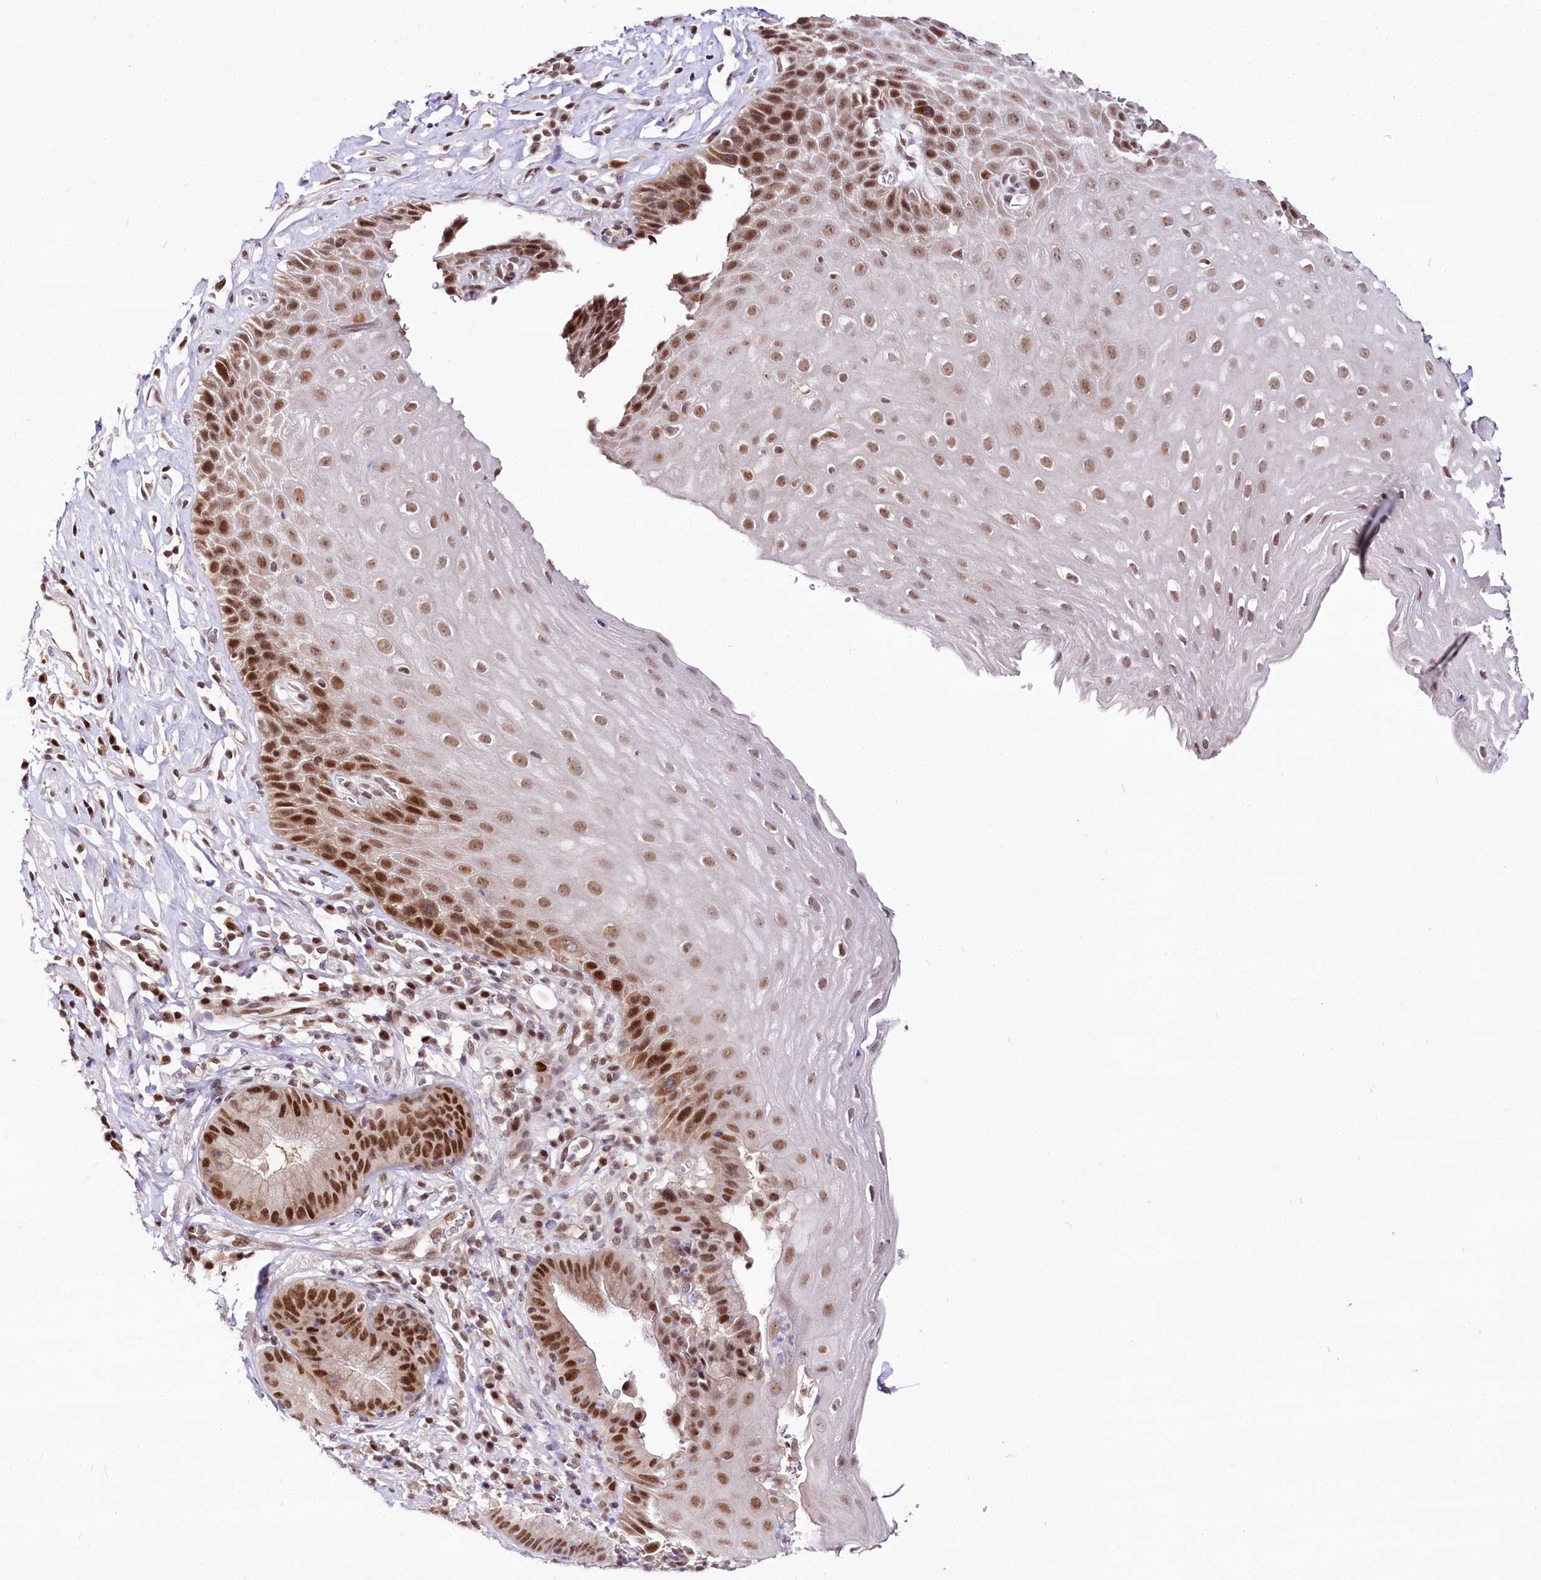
{"staining": {"intensity": "strong", "quantity": ">75%", "location": "nuclear"}, "tissue": "esophagus", "cell_type": "Squamous epithelial cells", "image_type": "normal", "snomed": [{"axis": "morphology", "description": "Normal tissue, NOS"}, {"axis": "topography", "description": "Esophagus"}], "caption": "Immunohistochemistry (IHC) micrograph of unremarkable esophagus: human esophagus stained using immunohistochemistry (IHC) demonstrates high levels of strong protein expression localized specifically in the nuclear of squamous epithelial cells, appearing as a nuclear brown color.", "gene": "POLA2", "patient": {"sex": "female", "age": 61}}